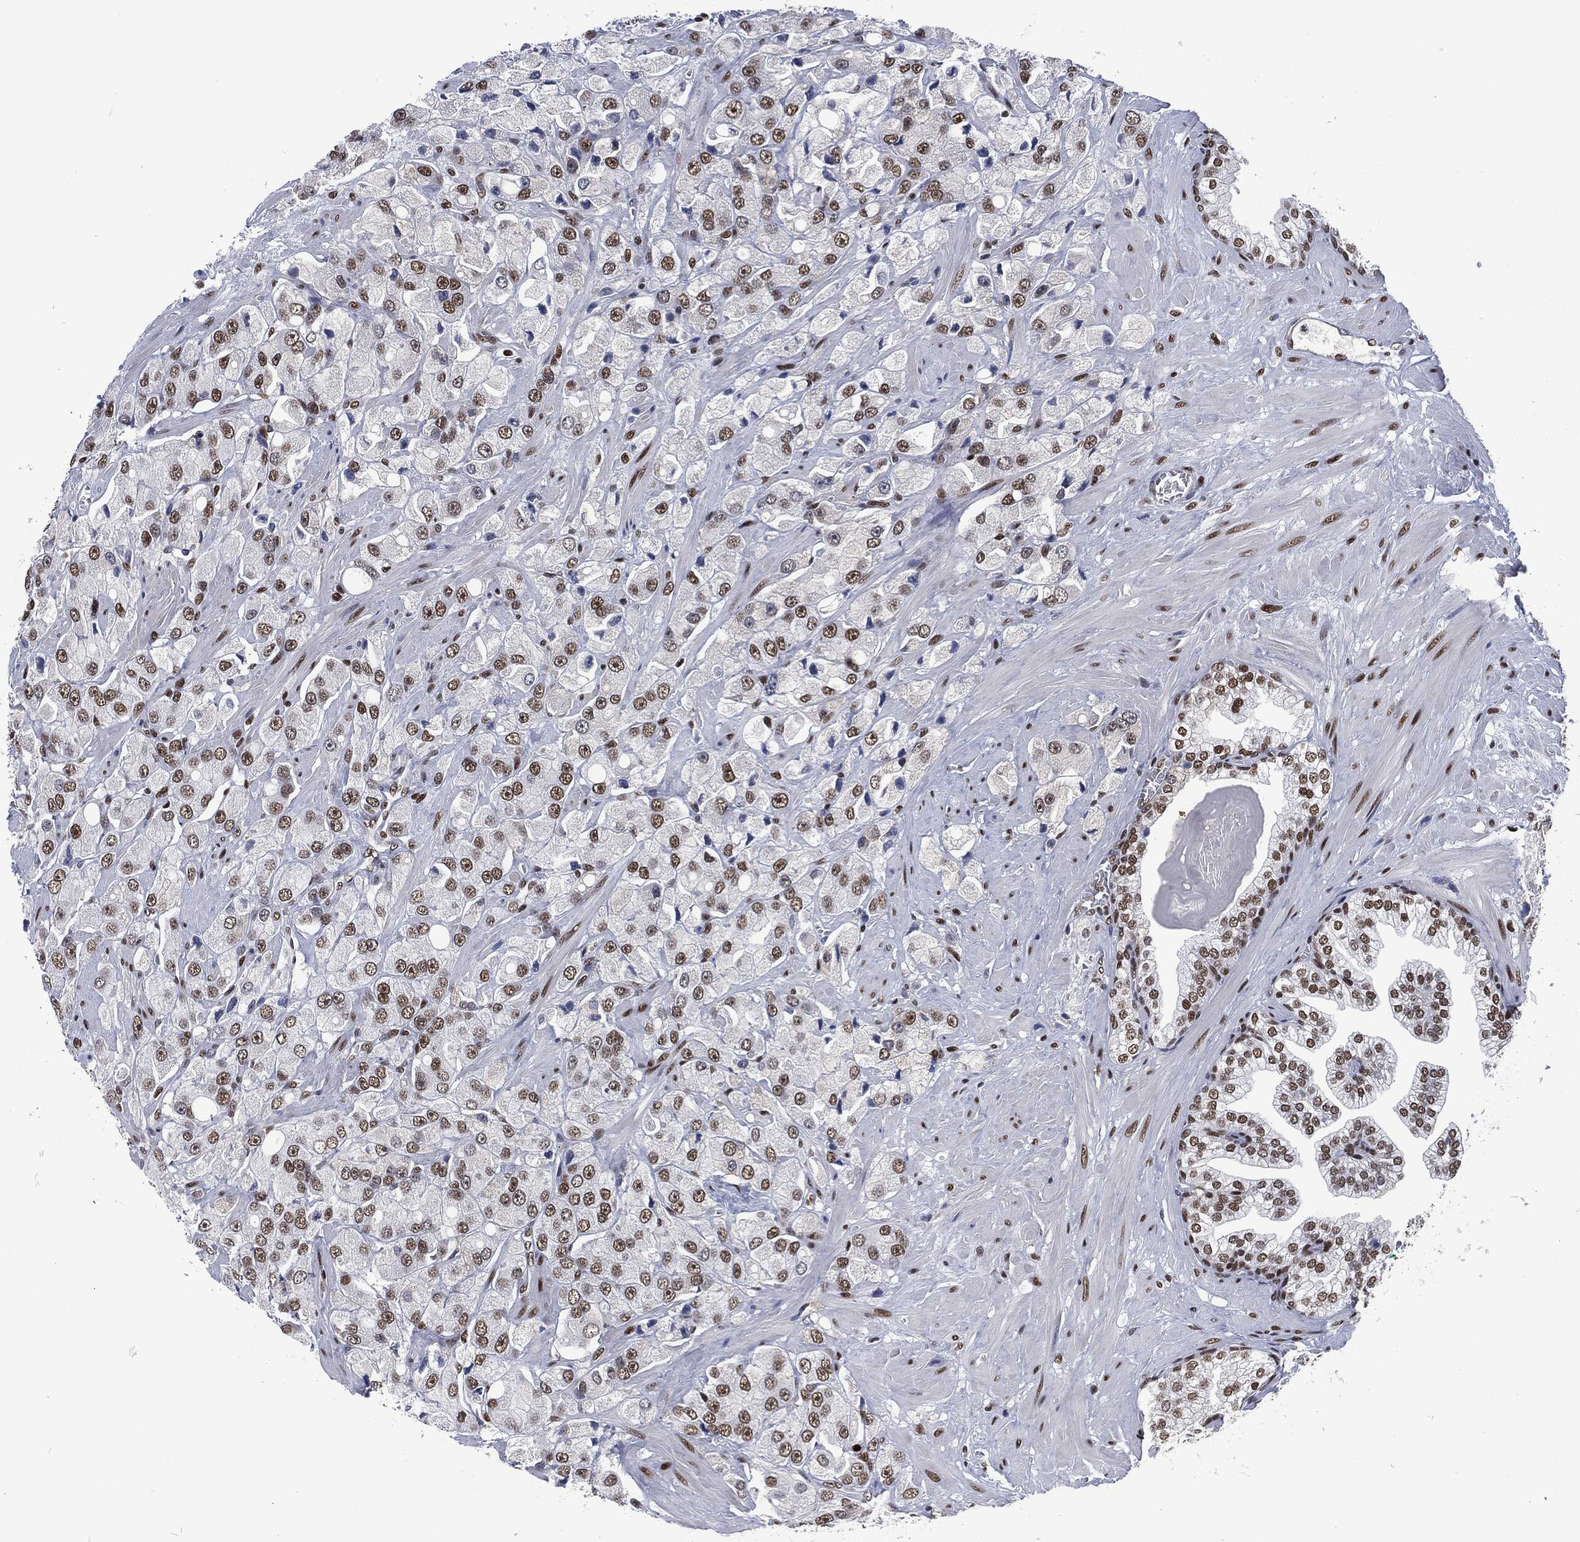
{"staining": {"intensity": "moderate", "quantity": "25%-75%", "location": "nuclear"}, "tissue": "prostate cancer", "cell_type": "Tumor cells", "image_type": "cancer", "snomed": [{"axis": "morphology", "description": "Adenocarcinoma, NOS"}, {"axis": "topography", "description": "Prostate and seminal vesicle, NOS"}, {"axis": "topography", "description": "Prostate"}], "caption": "Prostate adenocarcinoma tissue exhibits moderate nuclear expression in approximately 25%-75% of tumor cells, visualized by immunohistochemistry.", "gene": "DCPS", "patient": {"sex": "male", "age": 64}}